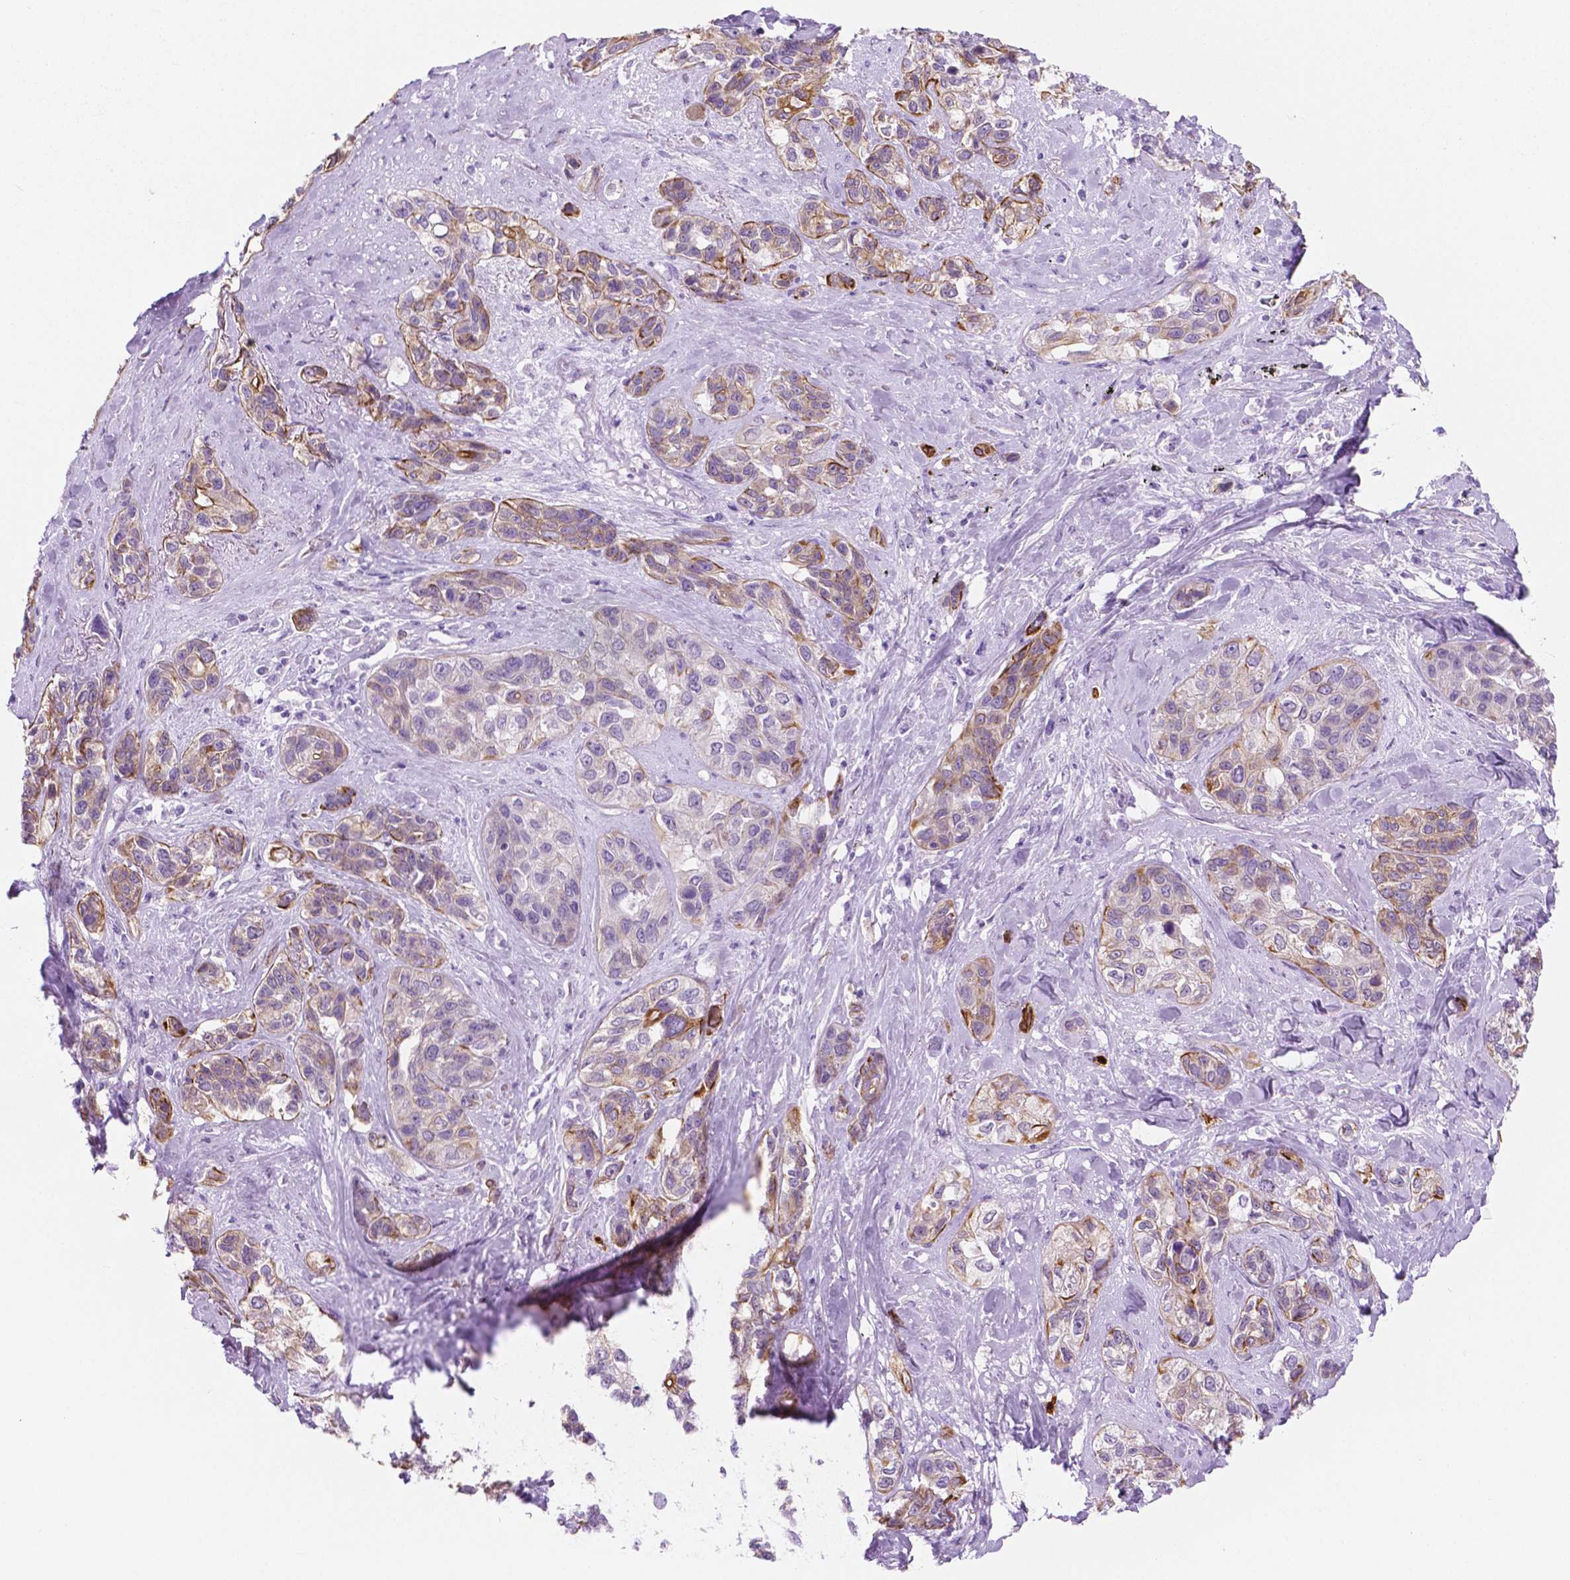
{"staining": {"intensity": "weak", "quantity": "25%-75%", "location": "cytoplasmic/membranous"}, "tissue": "lung cancer", "cell_type": "Tumor cells", "image_type": "cancer", "snomed": [{"axis": "morphology", "description": "Squamous cell carcinoma, NOS"}, {"axis": "topography", "description": "Lung"}], "caption": "Protein expression analysis of human lung cancer reveals weak cytoplasmic/membranous expression in approximately 25%-75% of tumor cells.", "gene": "EPPK1", "patient": {"sex": "female", "age": 70}}